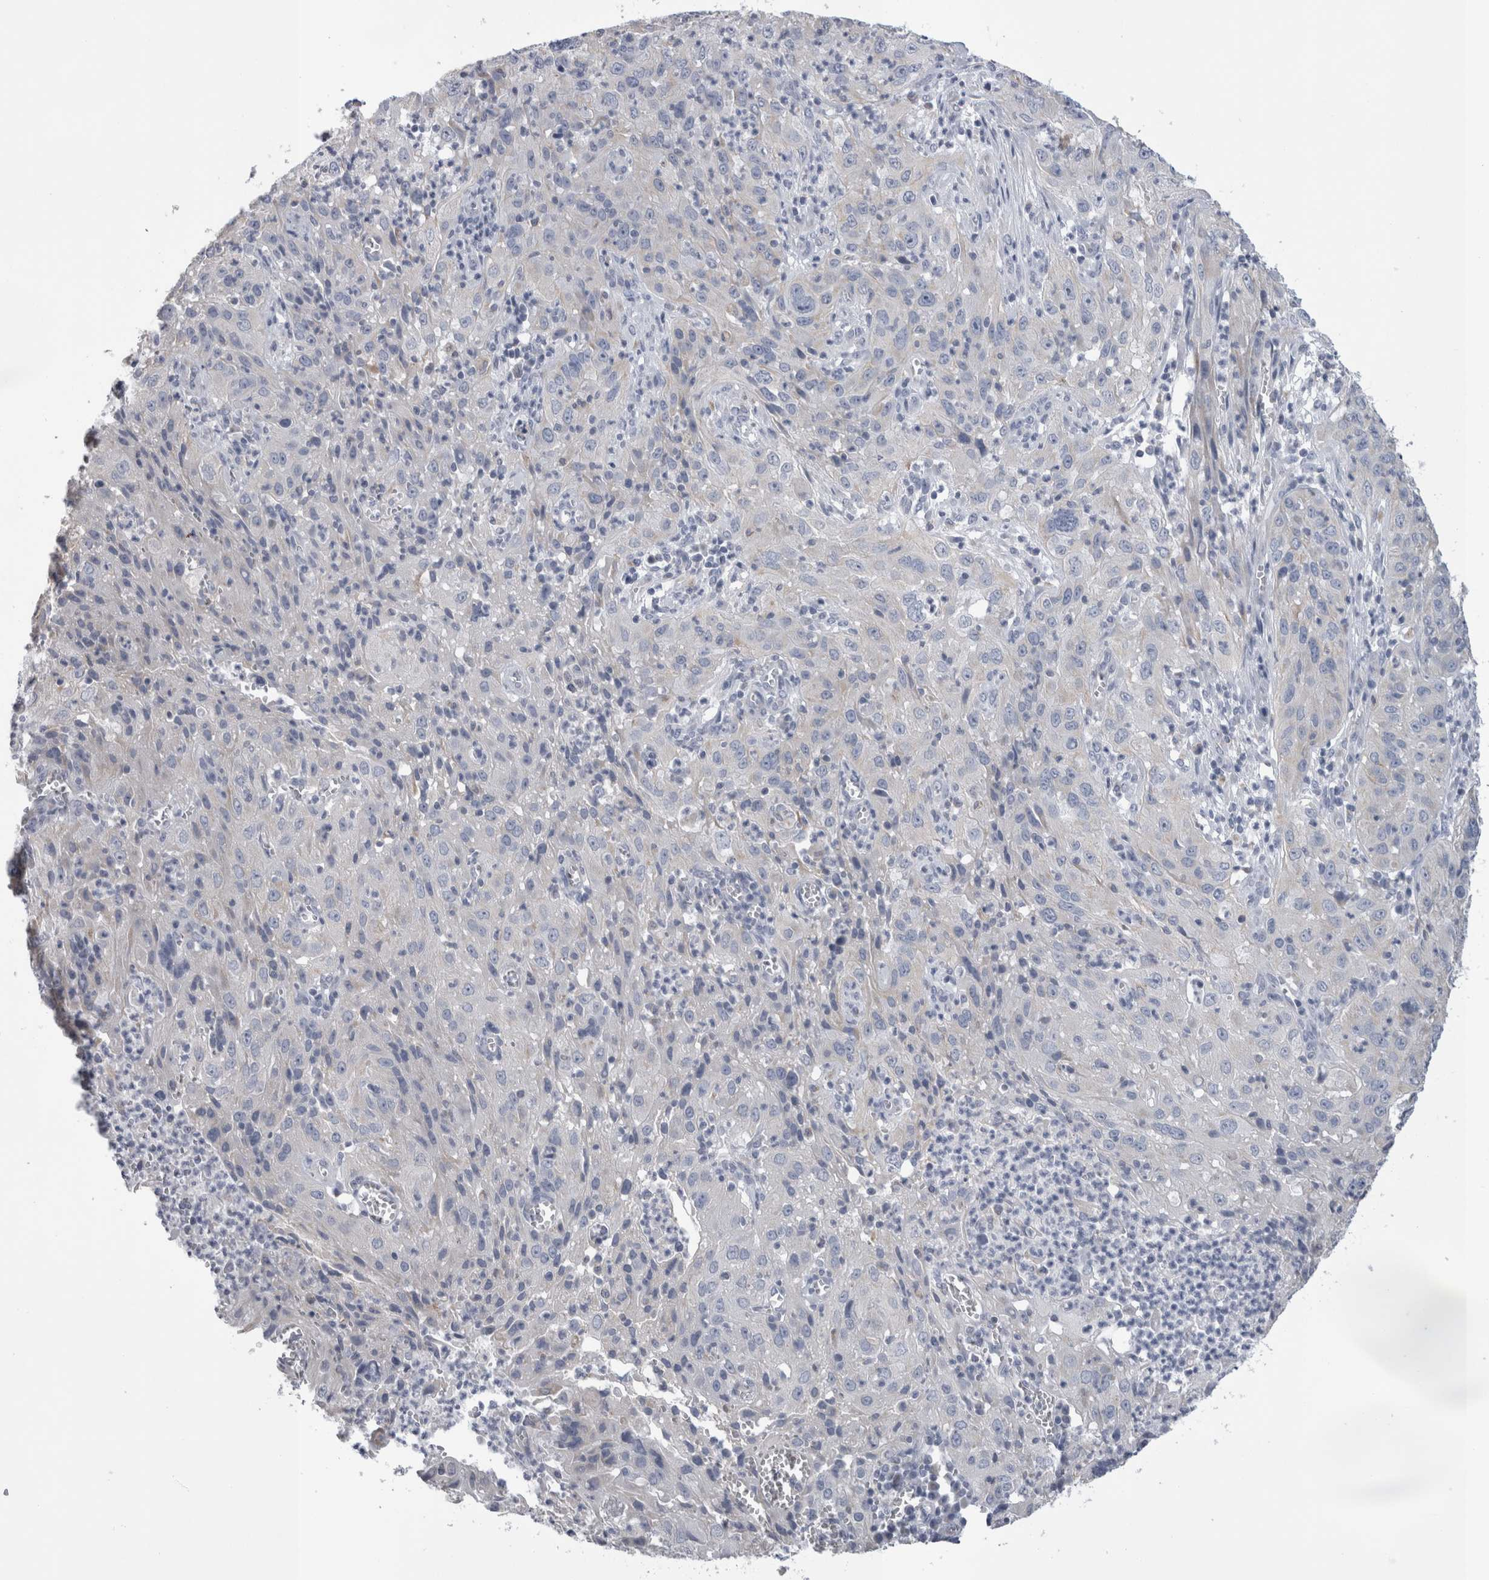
{"staining": {"intensity": "negative", "quantity": "none", "location": "none"}, "tissue": "cervical cancer", "cell_type": "Tumor cells", "image_type": "cancer", "snomed": [{"axis": "morphology", "description": "Squamous cell carcinoma, NOS"}, {"axis": "topography", "description": "Cervix"}], "caption": "IHC of cervical cancer (squamous cell carcinoma) shows no positivity in tumor cells. (Brightfield microscopy of DAB (3,3'-diaminobenzidine) IHC at high magnification).", "gene": "DHRS4", "patient": {"sex": "female", "age": 32}}